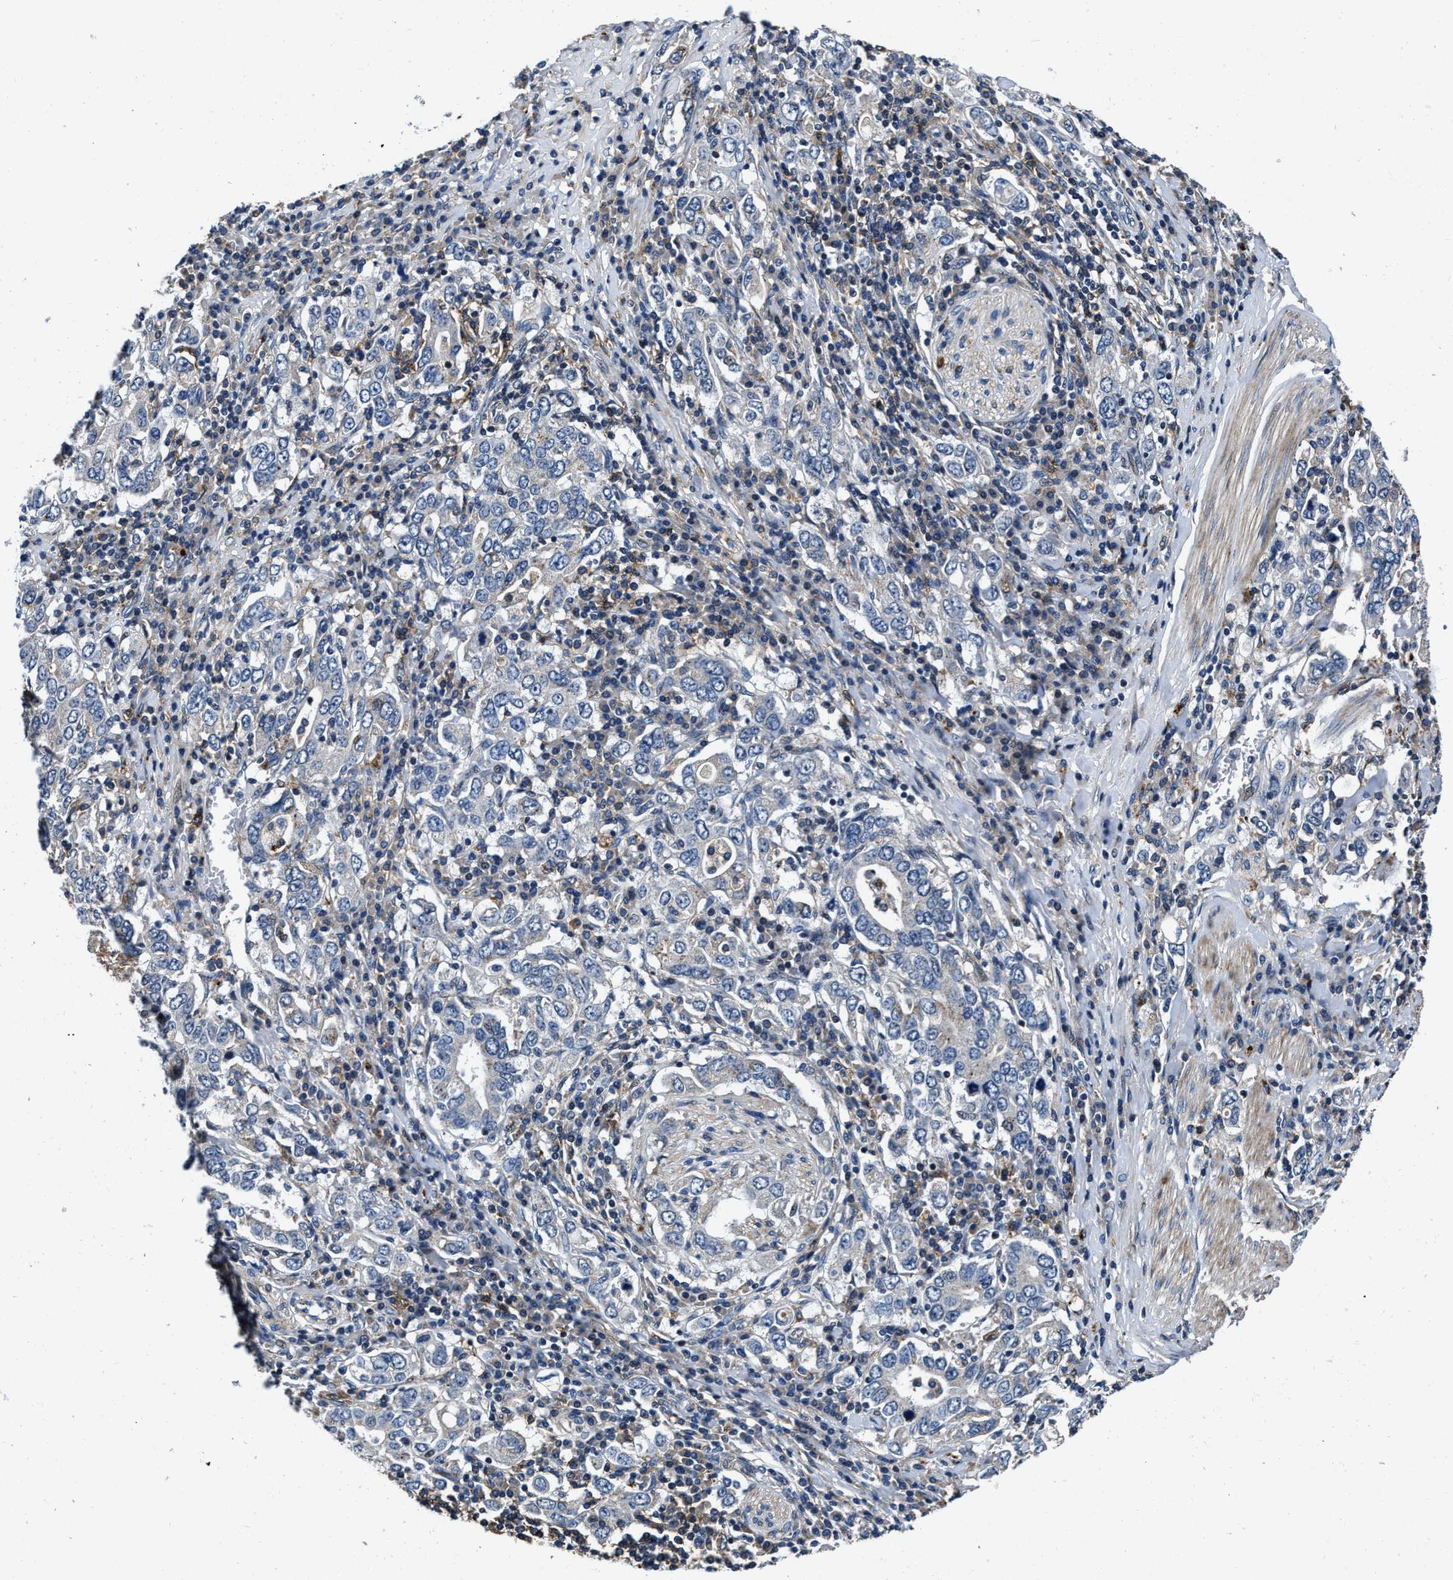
{"staining": {"intensity": "negative", "quantity": "none", "location": "none"}, "tissue": "stomach cancer", "cell_type": "Tumor cells", "image_type": "cancer", "snomed": [{"axis": "morphology", "description": "Adenocarcinoma, NOS"}, {"axis": "topography", "description": "Stomach, upper"}], "caption": "High magnification brightfield microscopy of stomach cancer (adenocarcinoma) stained with DAB (3,3'-diaminobenzidine) (brown) and counterstained with hematoxylin (blue): tumor cells show no significant staining. (Brightfield microscopy of DAB immunohistochemistry at high magnification).", "gene": "C2orf66", "patient": {"sex": "male", "age": 62}}